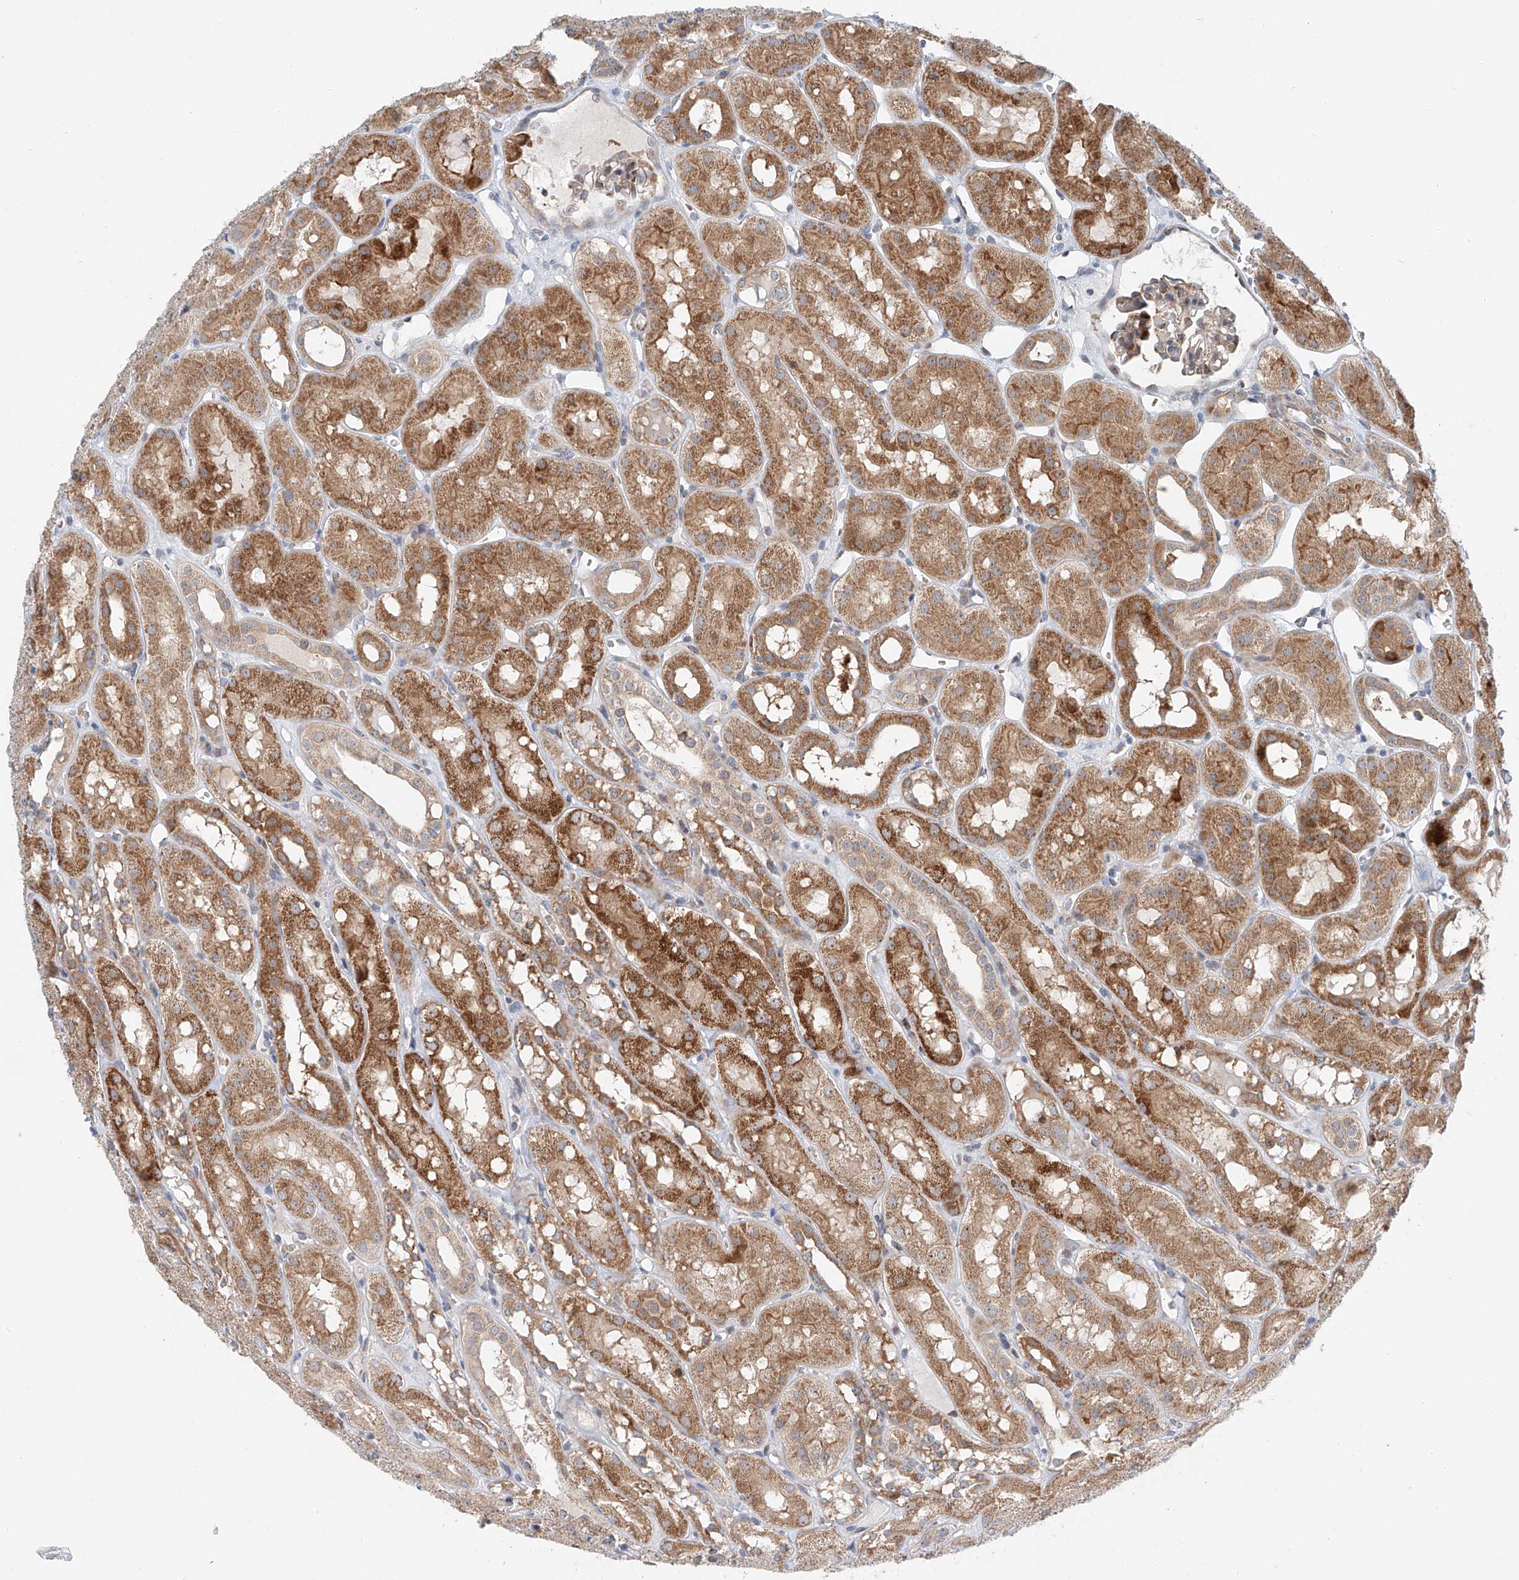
{"staining": {"intensity": "weak", "quantity": "<25%", "location": "cytoplasmic/membranous"}, "tissue": "kidney", "cell_type": "Cells in glomeruli", "image_type": "normal", "snomed": [{"axis": "morphology", "description": "Normal tissue, NOS"}, {"axis": "topography", "description": "Kidney"}], "caption": "The photomicrograph demonstrates no significant positivity in cells in glomeruli of kidney. Nuclei are stained in blue.", "gene": "CLDND1", "patient": {"sex": "male", "age": 16}}